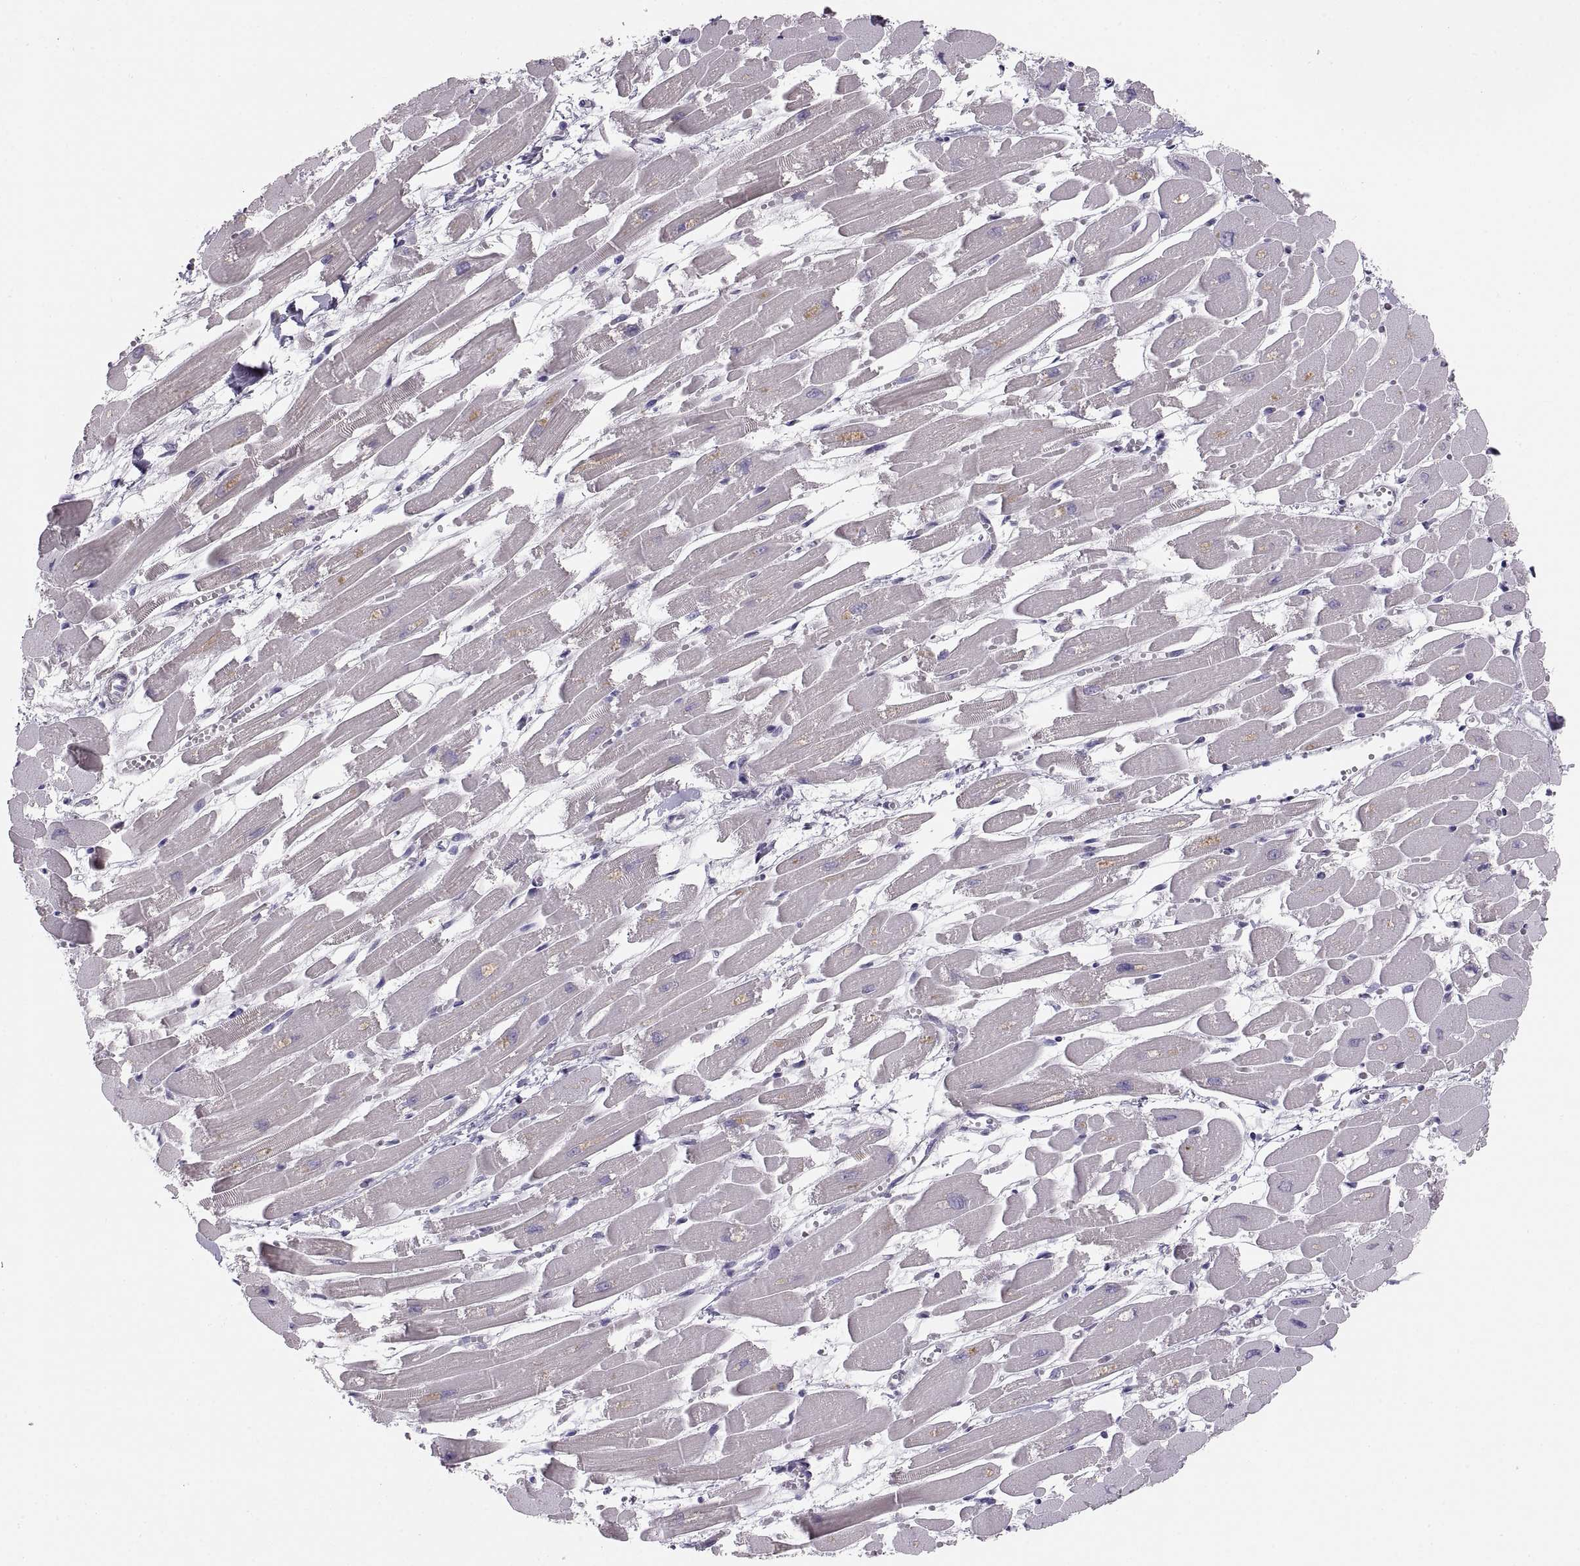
{"staining": {"intensity": "negative", "quantity": "none", "location": "none"}, "tissue": "heart muscle", "cell_type": "Cardiomyocytes", "image_type": "normal", "snomed": [{"axis": "morphology", "description": "Normal tissue, NOS"}, {"axis": "topography", "description": "Heart"}], "caption": "Micrograph shows no protein expression in cardiomyocytes of normal heart muscle.", "gene": "COL9A3", "patient": {"sex": "female", "age": 52}}